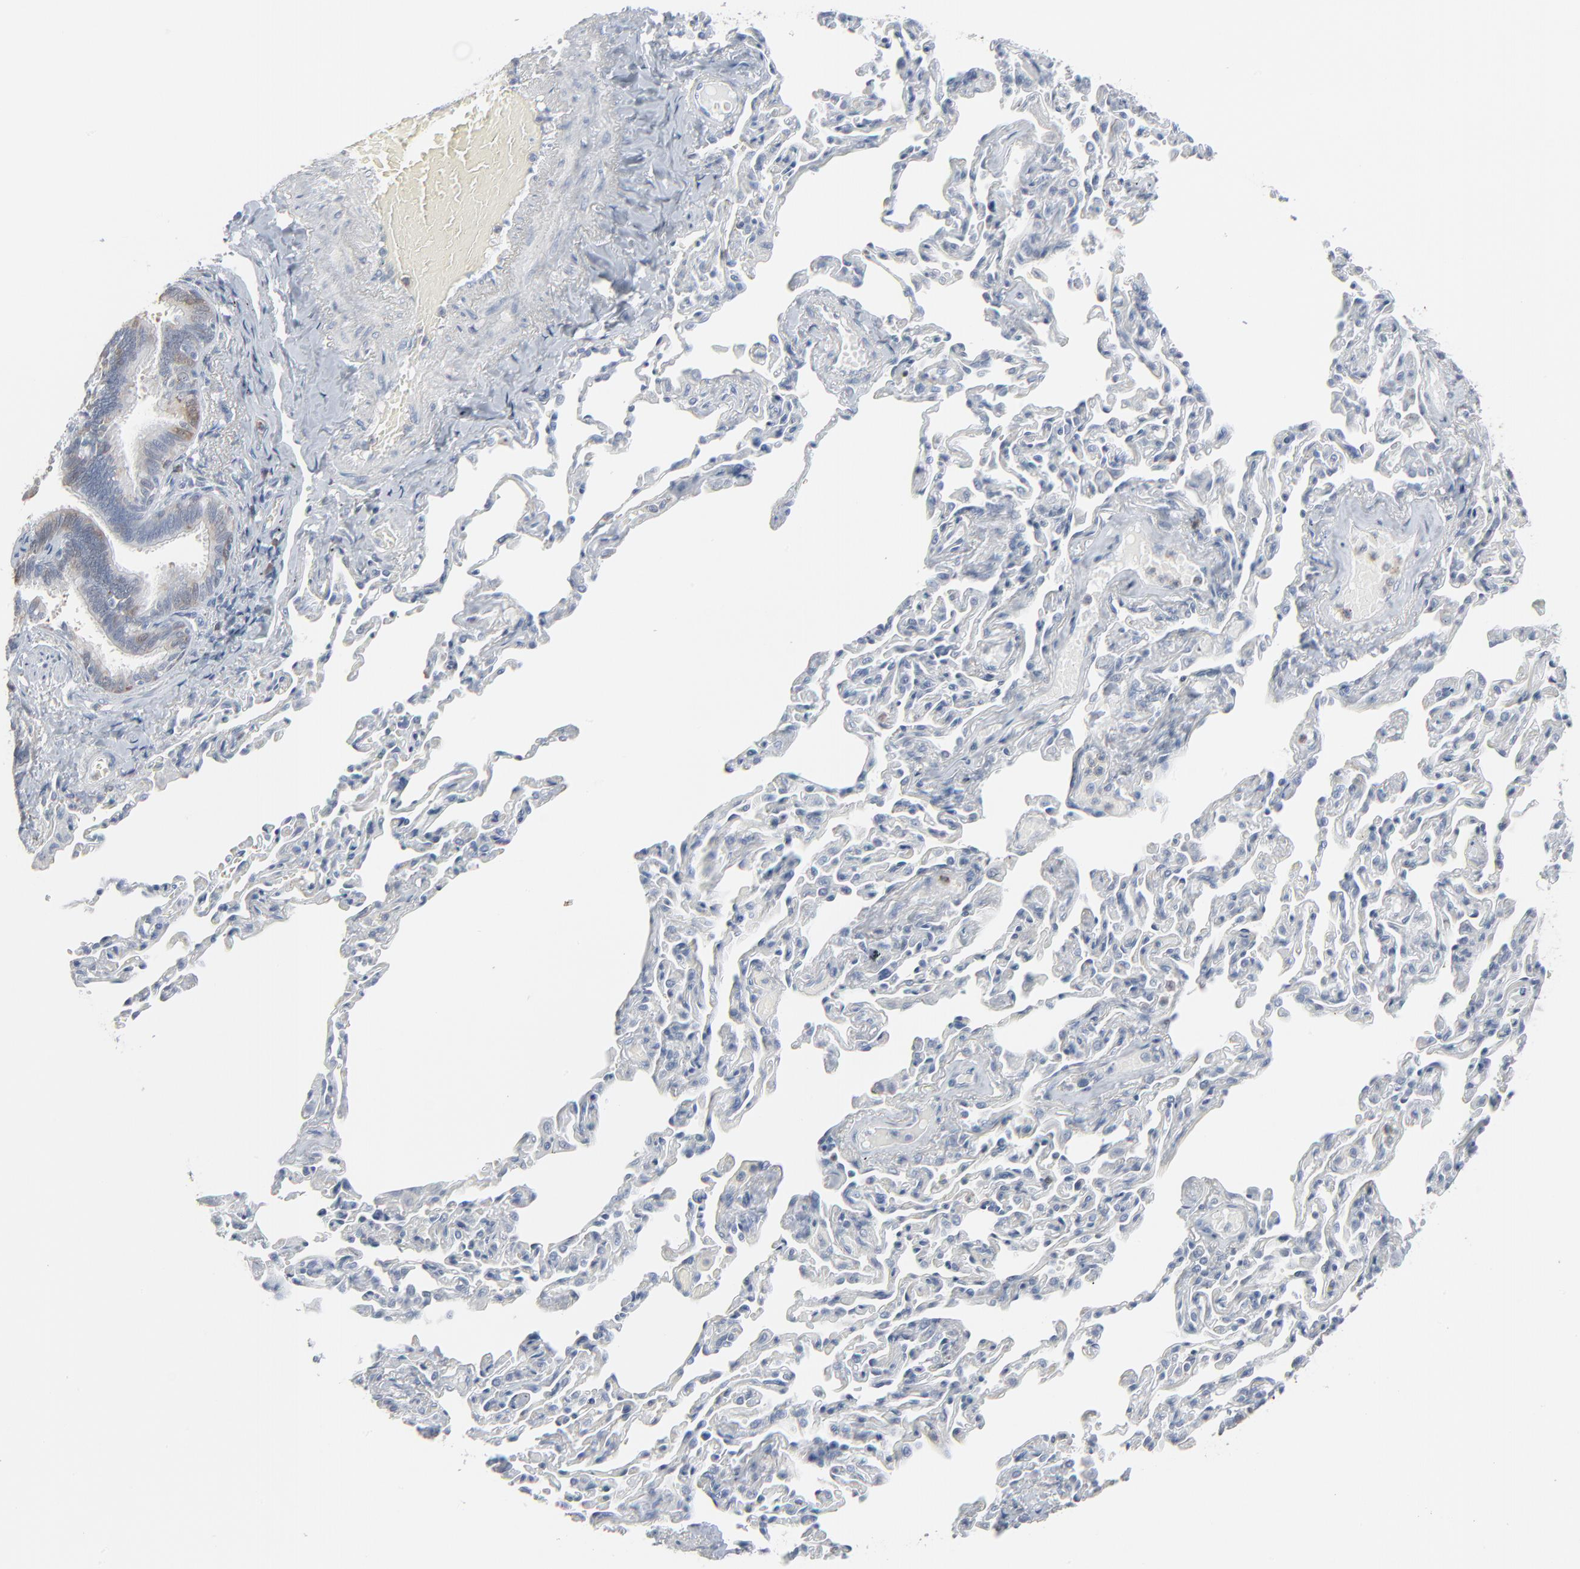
{"staining": {"intensity": "weak", "quantity": "25%-75%", "location": "cytoplasmic/membranous"}, "tissue": "bronchus", "cell_type": "Respiratory epithelial cells", "image_type": "normal", "snomed": [{"axis": "morphology", "description": "Normal tissue, NOS"}, {"axis": "topography", "description": "Lung"}], "caption": "Immunohistochemistry (IHC) of unremarkable bronchus demonstrates low levels of weak cytoplasmic/membranous positivity in approximately 25%-75% of respiratory epithelial cells. The staining was performed using DAB (3,3'-diaminobenzidine) to visualize the protein expression in brown, while the nuclei were stained in blue with hematoxylin (Magnification: 20x).", "gene": "PHGDH", "patient": {"sex": "male", "age": 64}}